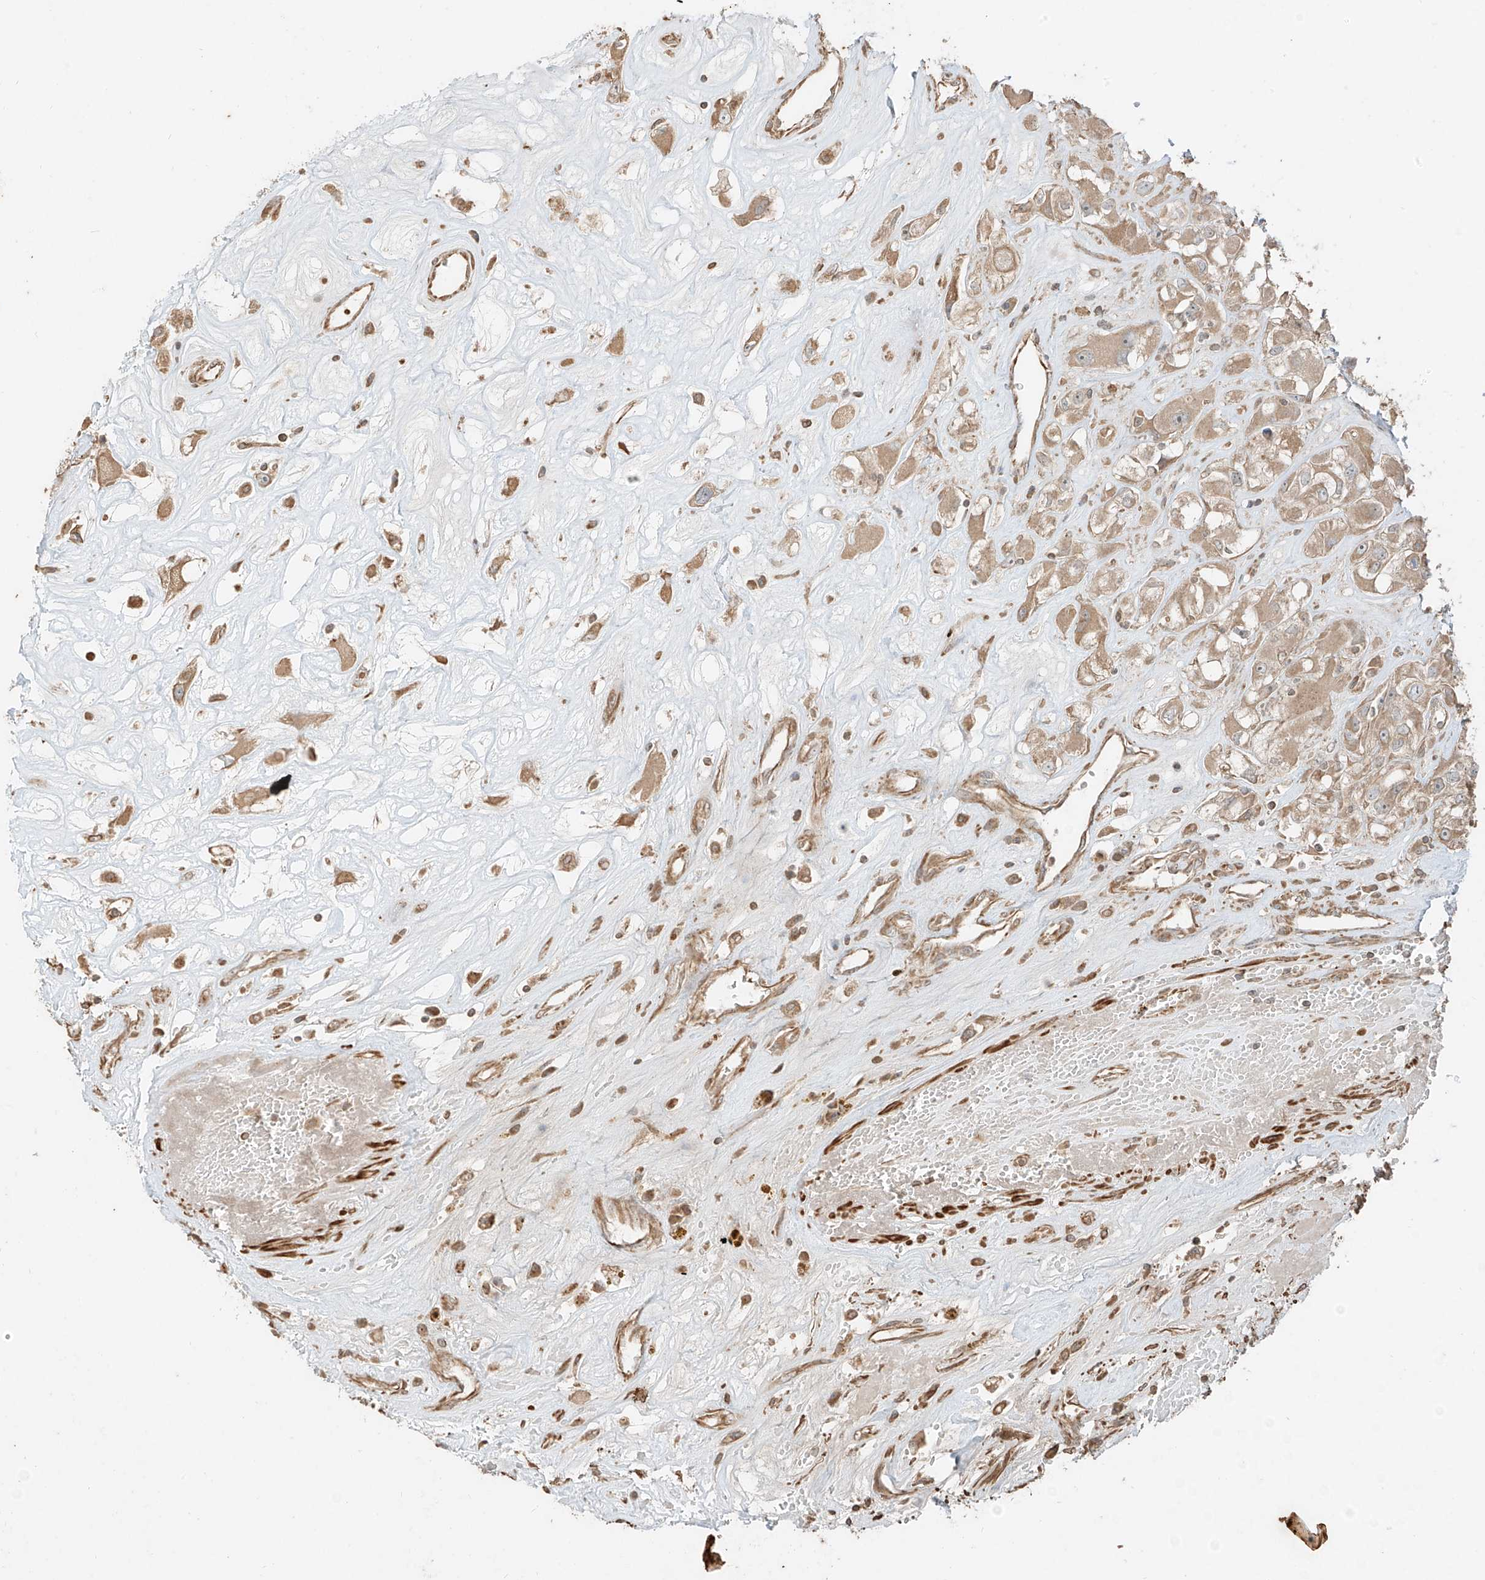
{"staining": {"intensity": "weak", "quantity": ">75%", "location": "cytoplasmic/membranous"}, "tissue": "renal cancer", "cell_type": "Tumor cells", "image_type": "cancer", "snomed": [{"axis": "morphology", "description": "Adenocarcinoma, NOS"}, {"axis": "topography", "description": "Kidney"}], "caption": "This histopathology image demonstrates renal cancer stained with immunohistochemistry to label a protein in brown. The cytoplasmic/membranous of tumor cells show weak positivity for the protein. Nuclei are counter-stained blue.", "gene": "ANKZF1", "patient": {"sex": "female", "age": 52}}